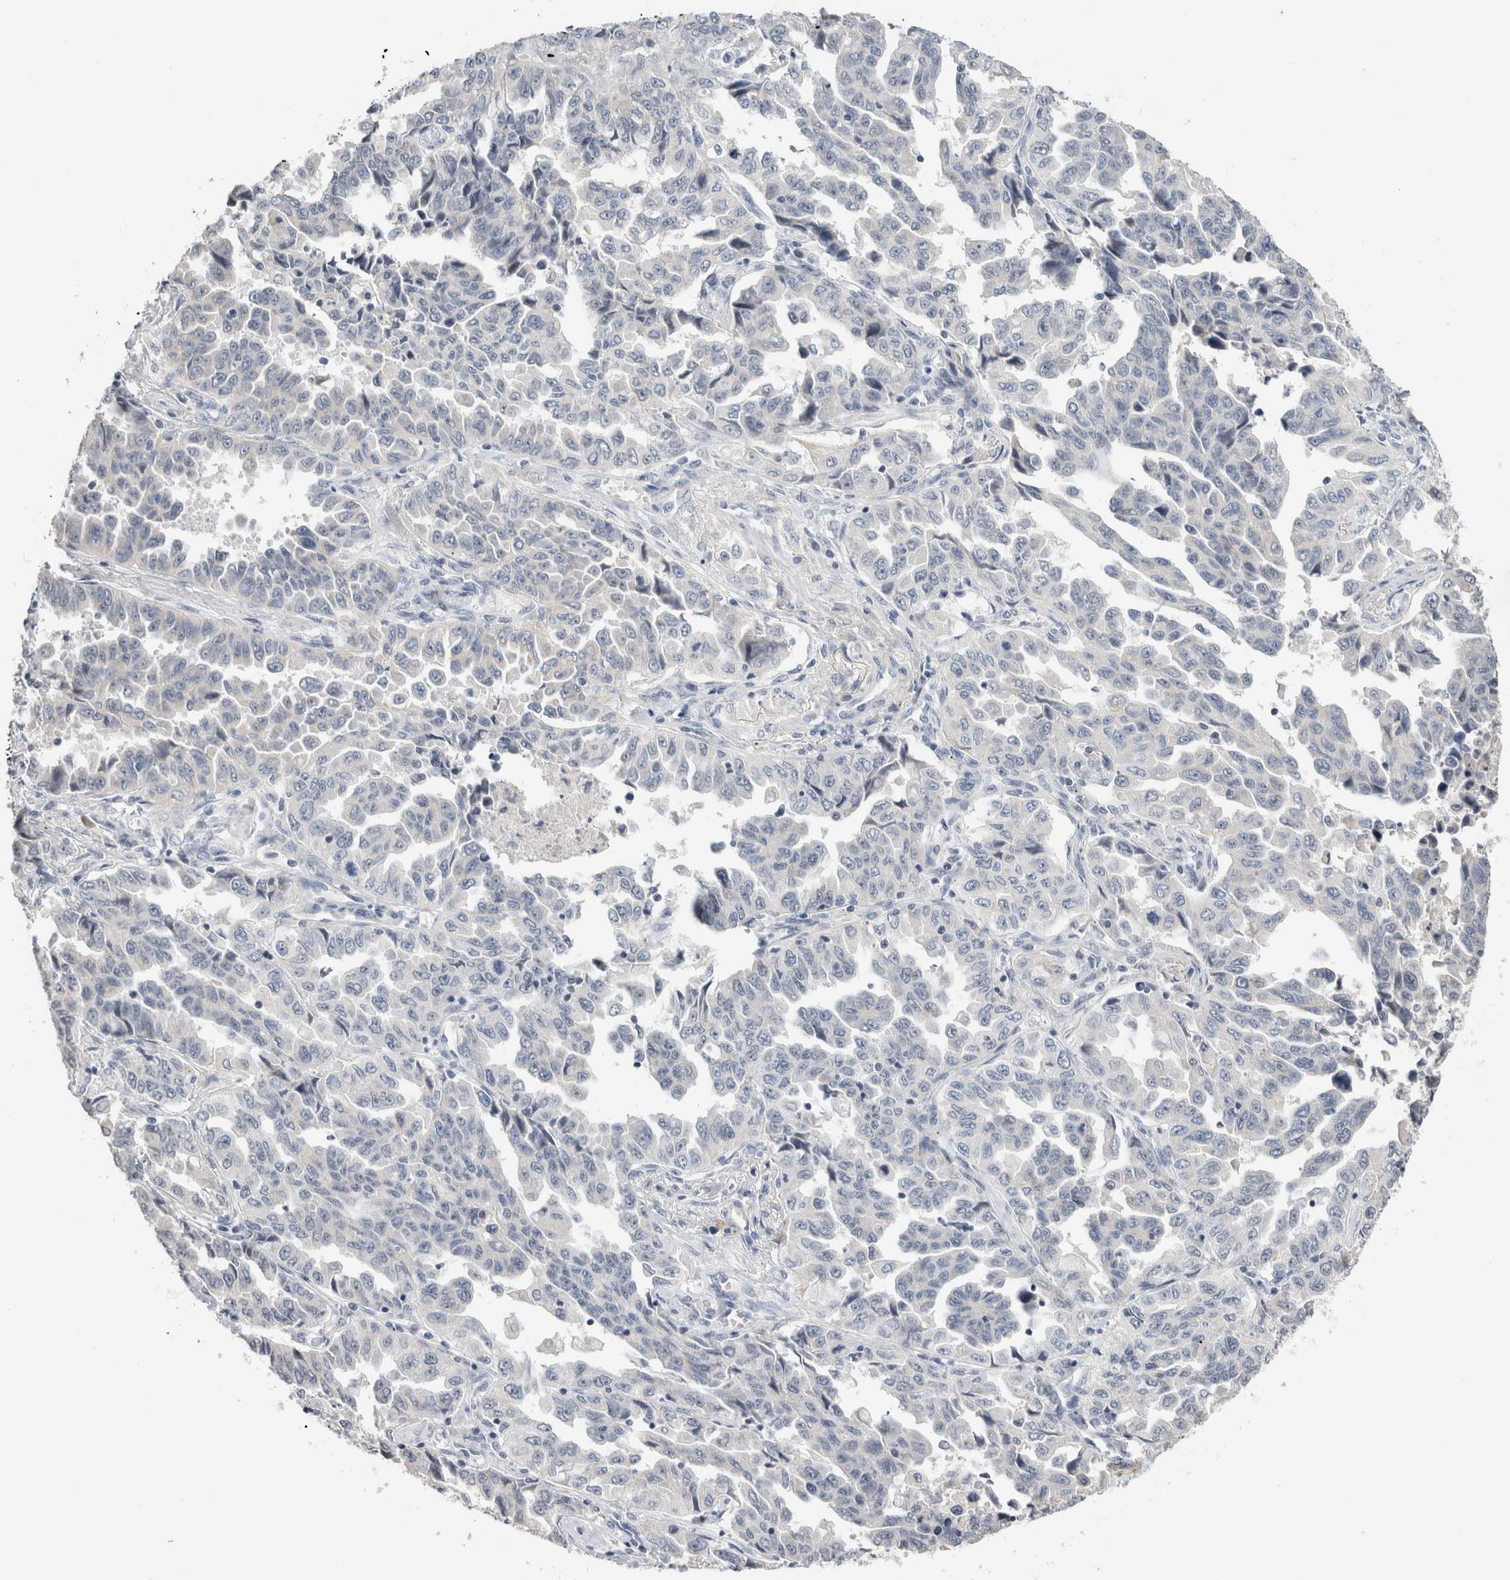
{"staining": {"intensity": "negative", "quantity": "none", "location": "none"}, "tissue": "lung cancer", "cell_type": "Tumor cells", "image_type": "cancer", "snomed": [{"axis": "morphology", "description": "Adenocarcinoma, NOS"}, {"axis": "topography", "description": "Lung"}], "caption": "Immunohistochemical staining of human lung adenocarcinoma exhibits no significant positivity in tumor cells. The staining is performed using DAB (3,3'-diaminobenzidine) brown chromogen with nuclei counter-stained in using hematoxylin.", "gene": "CRAT", "patient": {"sex": "female", "age": 51}}